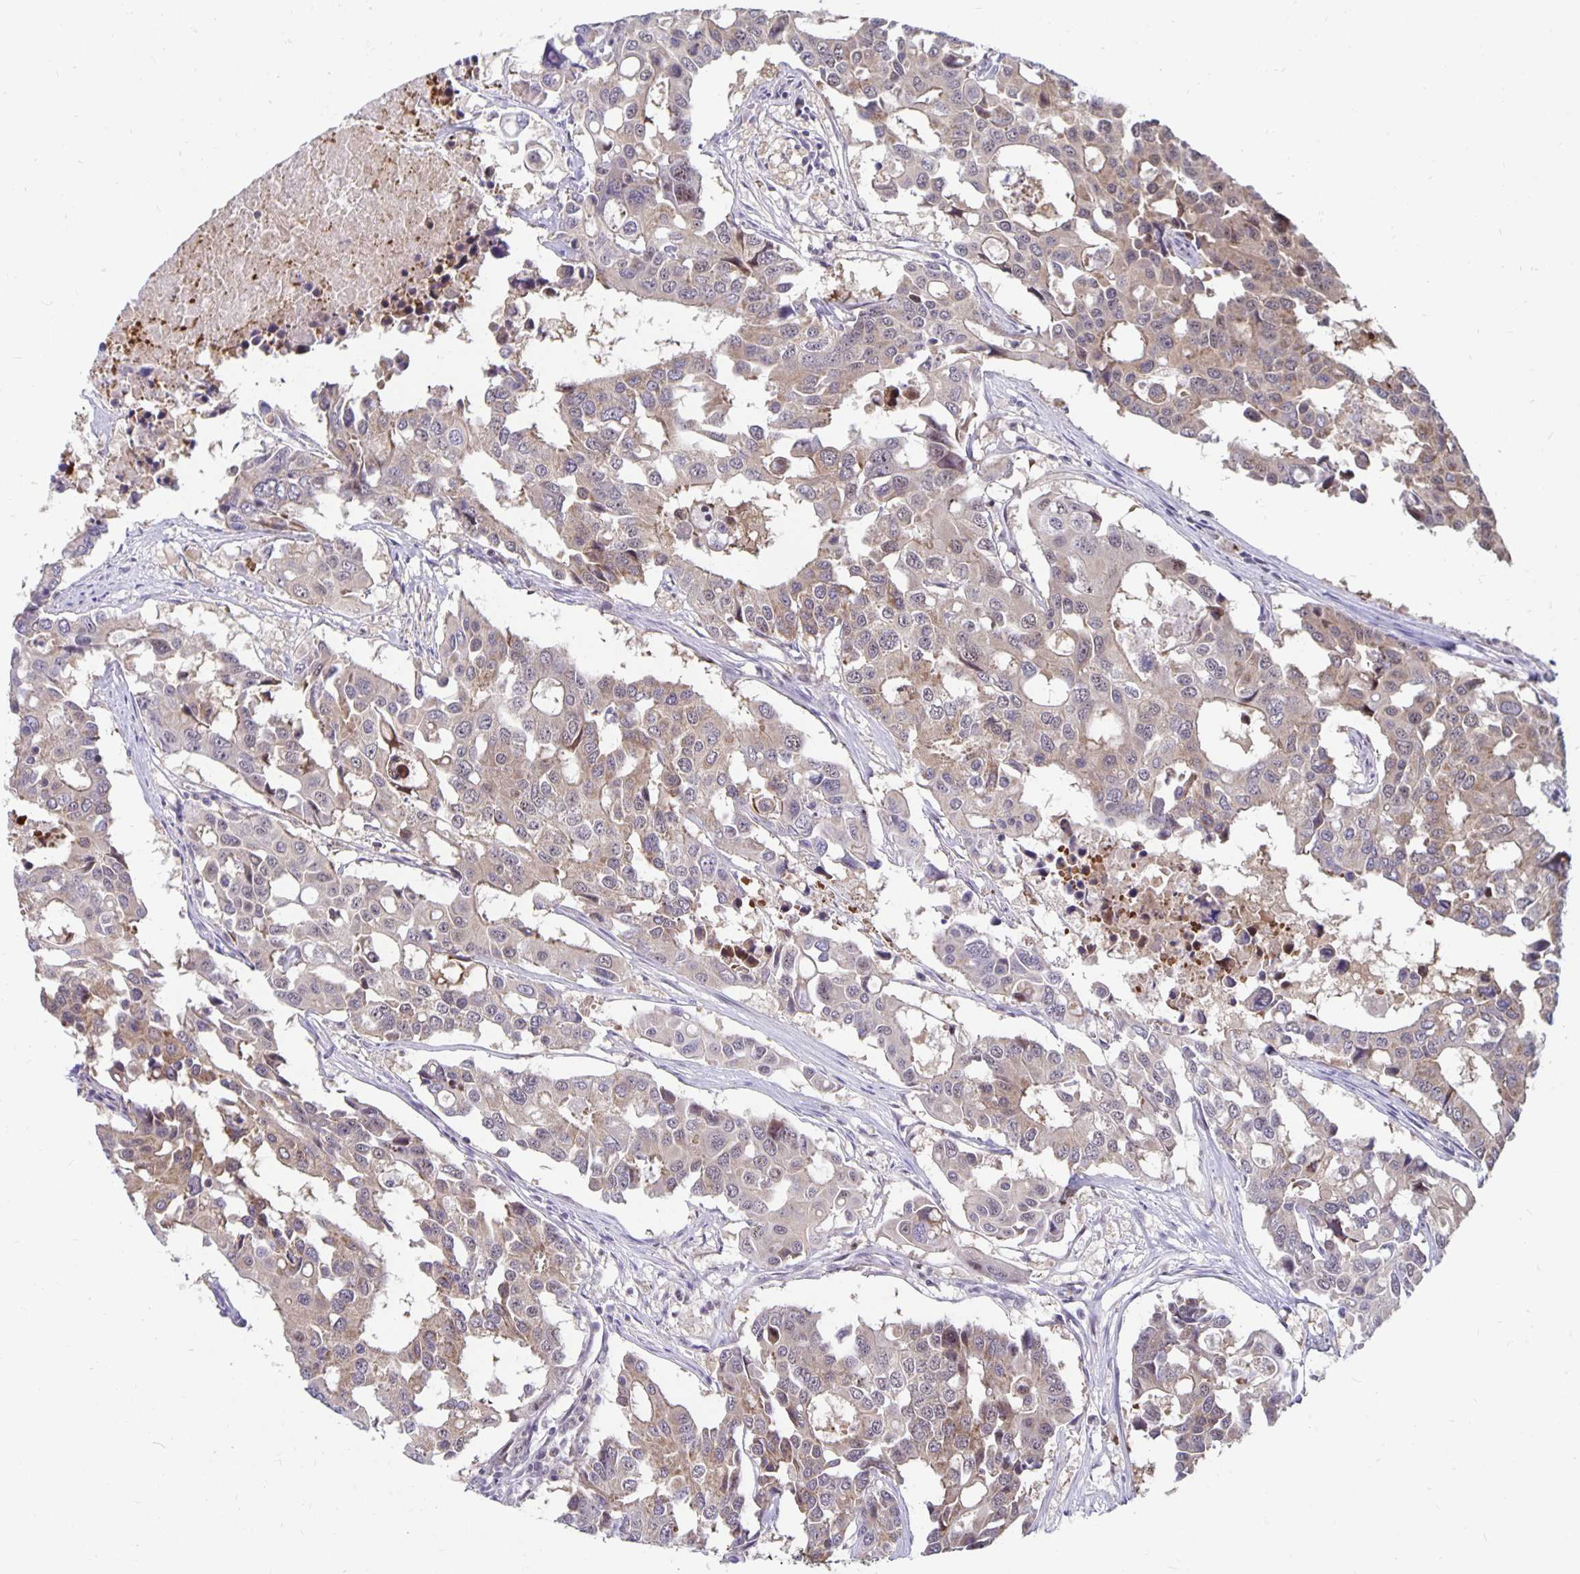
{"staining": {"intensity": "weak", "quantity": ">75%", "location": "cytoplasmic/membranous,nuclear"}, "tissue": "colorectal cancer", "cell_type": "Tumor cells", "image_type": "cancer", "snomed": [{"axis": "morphology", "description": "Adenocarcinoma, NOS"}, {"axis": "topography", "description": "Colon"}], "caption": "Weak cytoplasmic/membranous and nuclear staining is appreciated in approximately >75% of tumor cells in colorectal adenocarcinoma.", "gene": "EXOC6B", "patient": {"sex": "male", "age": 77}}